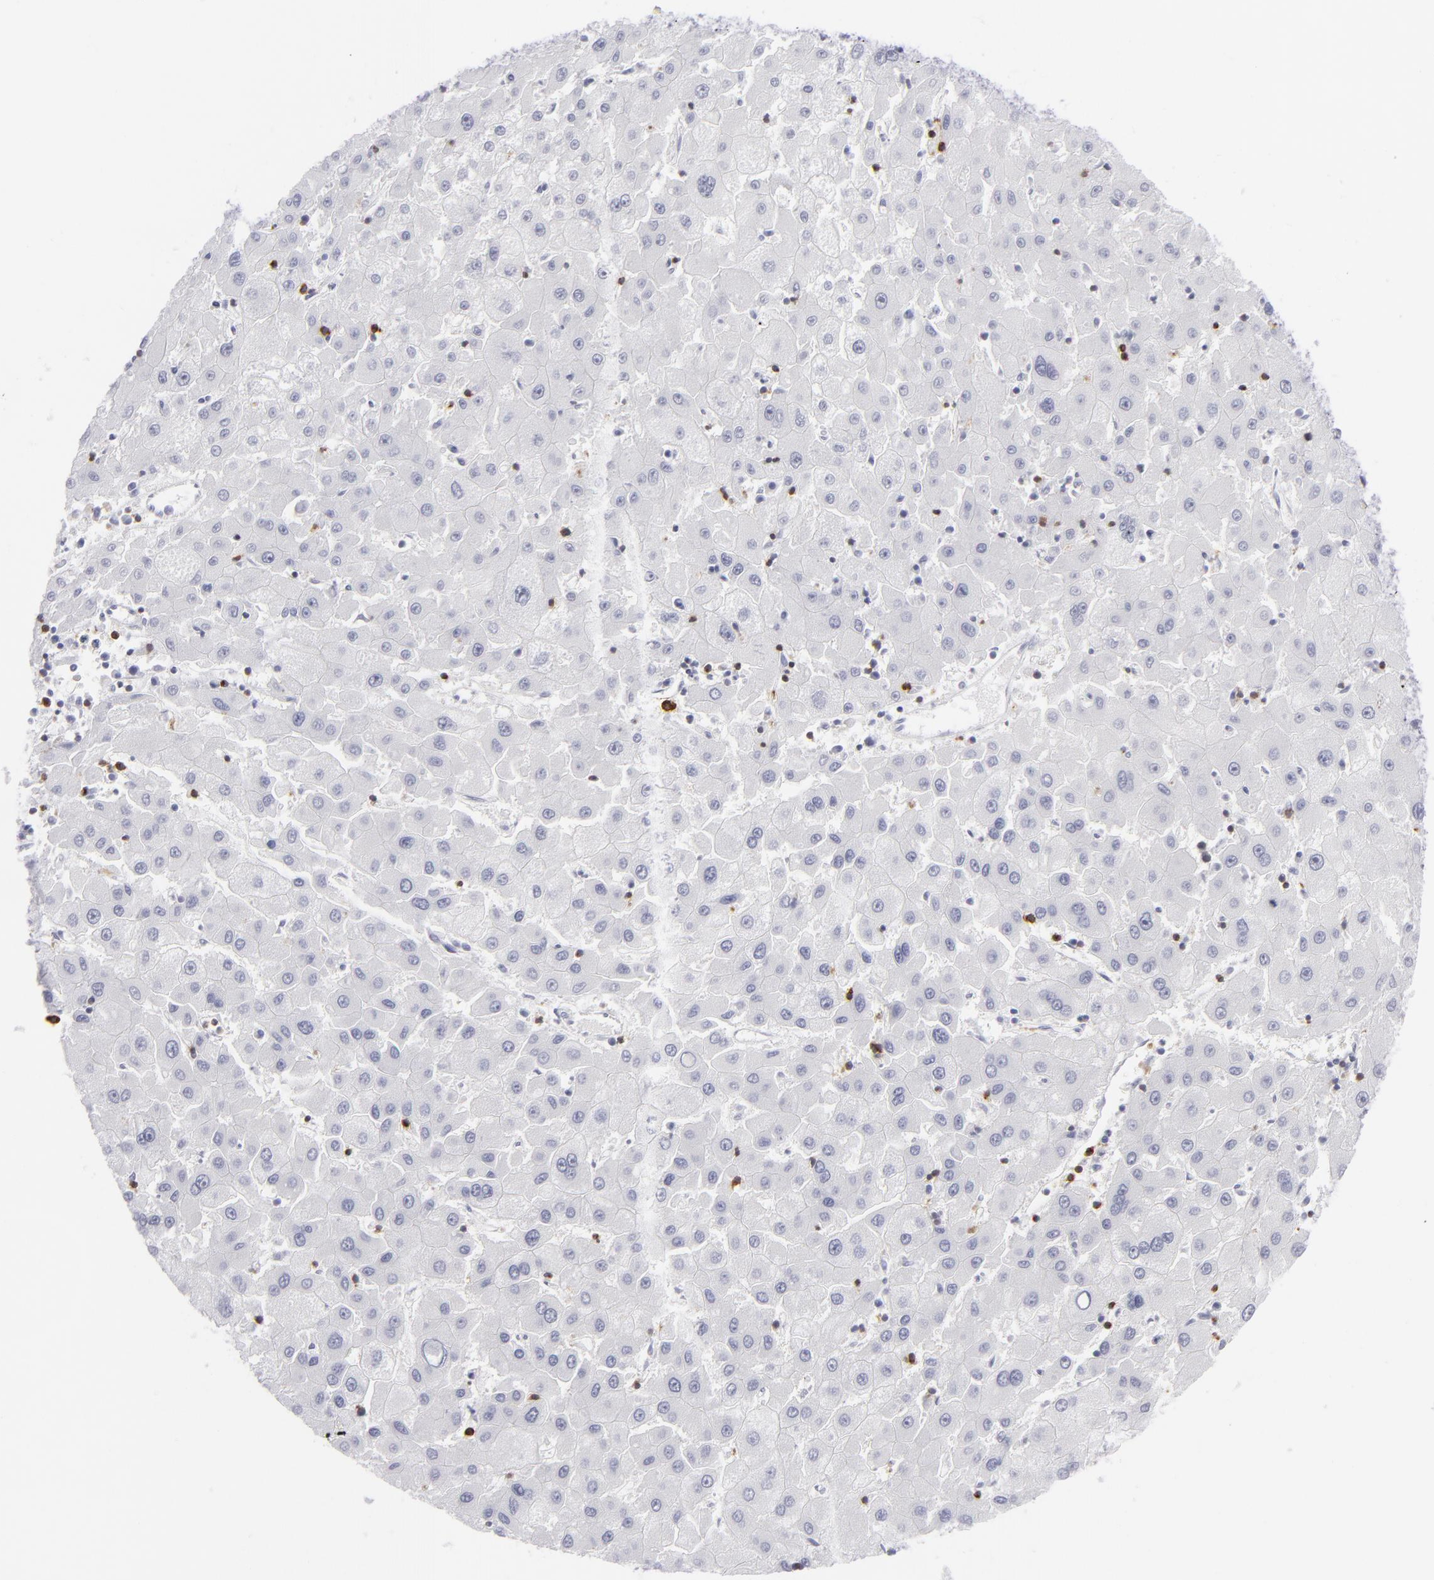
{"staining": {"intensity": "negative", "quantity": "none", "location": "none"}, "tissue": "liver cancer", "cell_type": "Tumor cells", "image_type": "cancer", "snomed": [{"axis": "morphology", "description": "Carcinoma, Hepatocellular, NOS"}, {"axis": "topography", "description": "Liver"}], "caption": "Immunohistochemistry (IHC) micrograph of liver cancer stained for a protein (brown), which exhibits no positivity in tumor cells.", "gene": "CD7", "patient": {"sex": "male", "age": 72}}